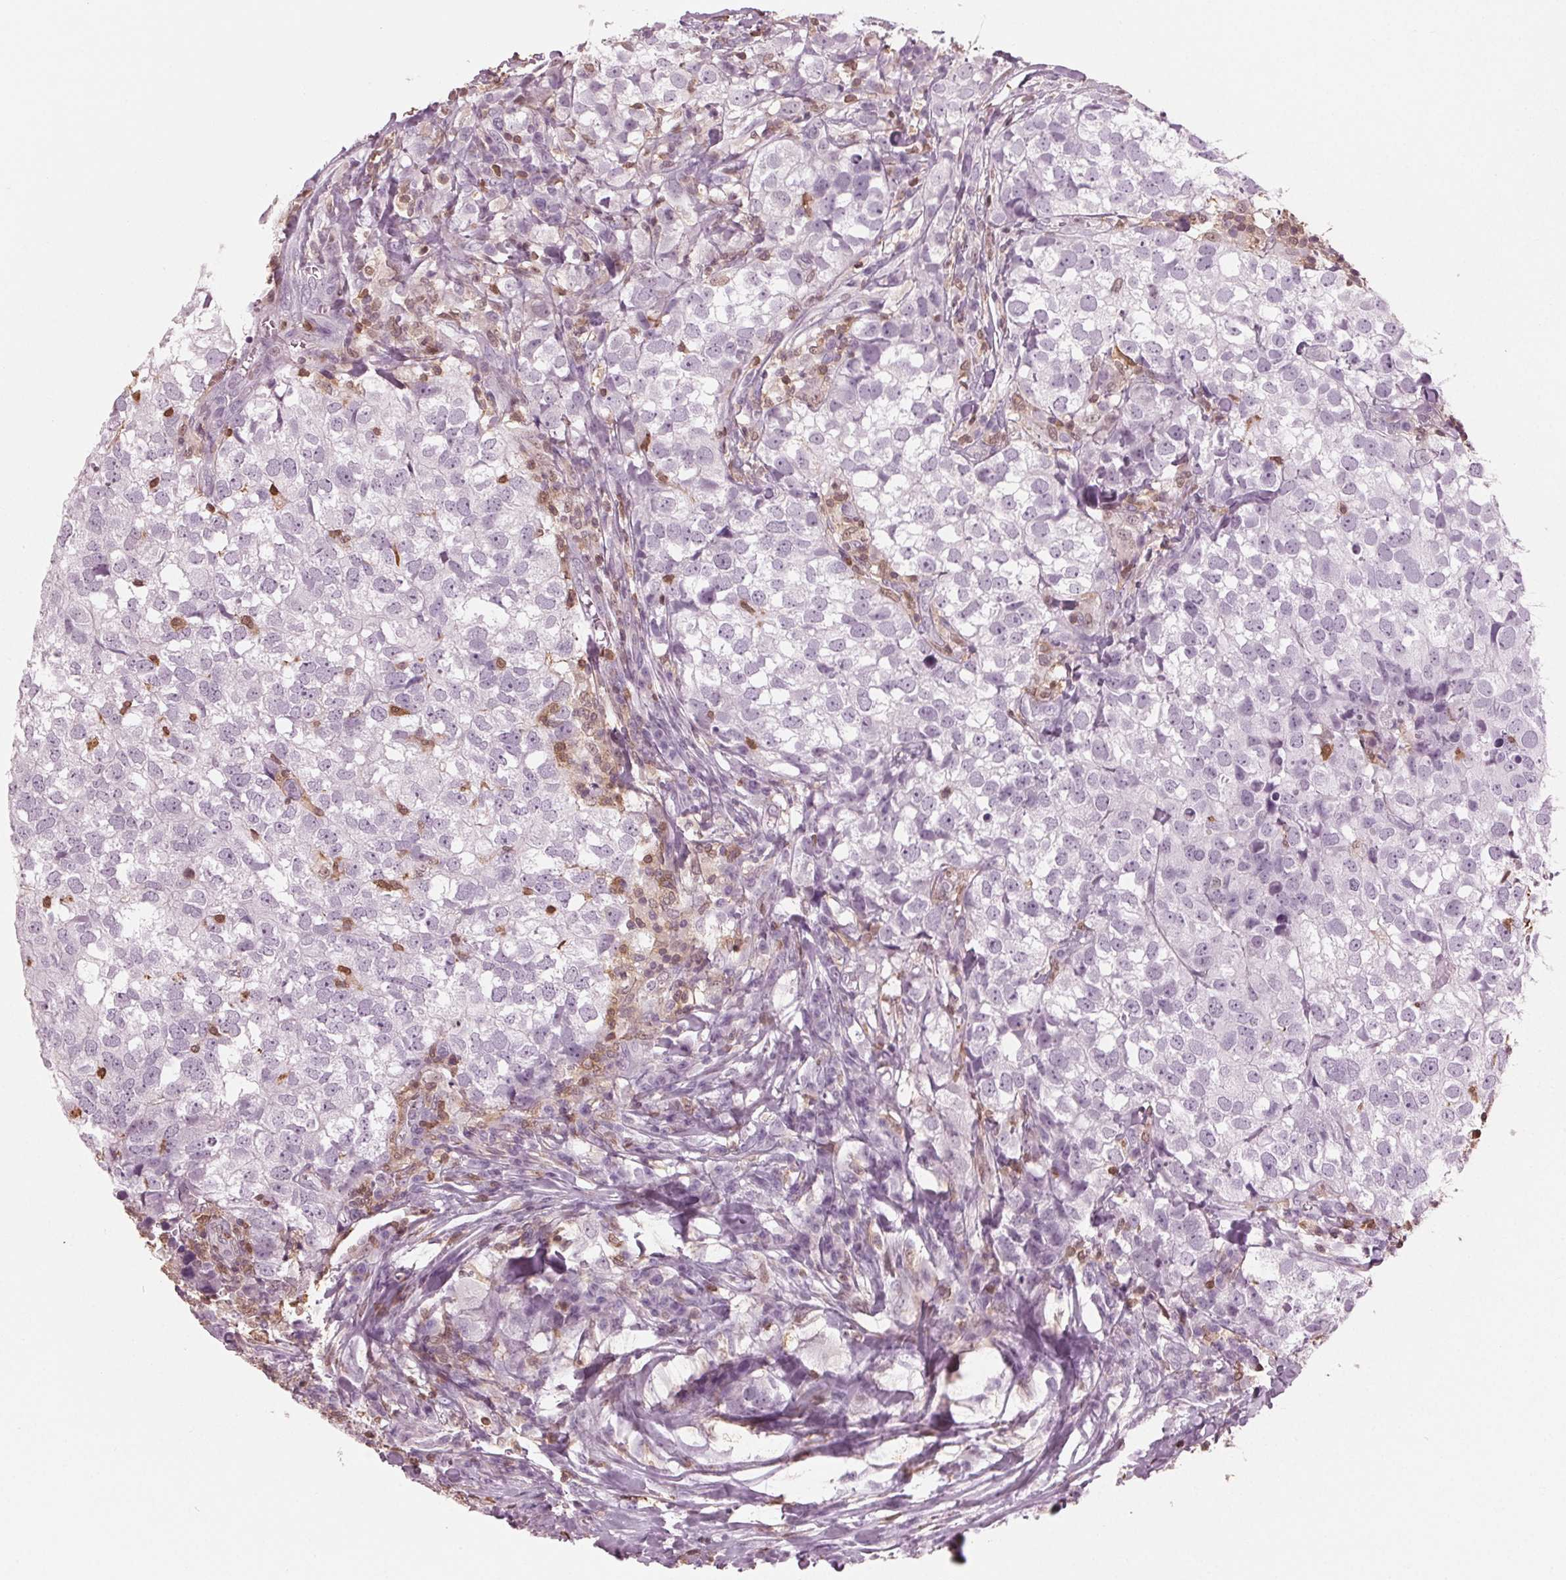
{"staining": {"intensity": "negative", "quantity": "none", "location": "none"}, "tissue": "breast cancer", "cell_type": "Tumor cells", "image_type": "cancer", "snomed": [{"axis": "morphology", "description": "Duct carcinoma"}, {"axis": "topography", "description": "Breast"}], "caption": "This micrograph is of breast intraductal carcinoma stained with immunohistochemistry to label a protein in brown with the nuclei are counter-stained blue. There is no staining in tumor cells. (IHC, brightfield microscopy, high magnification).", "gene": "BTLA", "patient": {"sex": "female", "age": 30}}